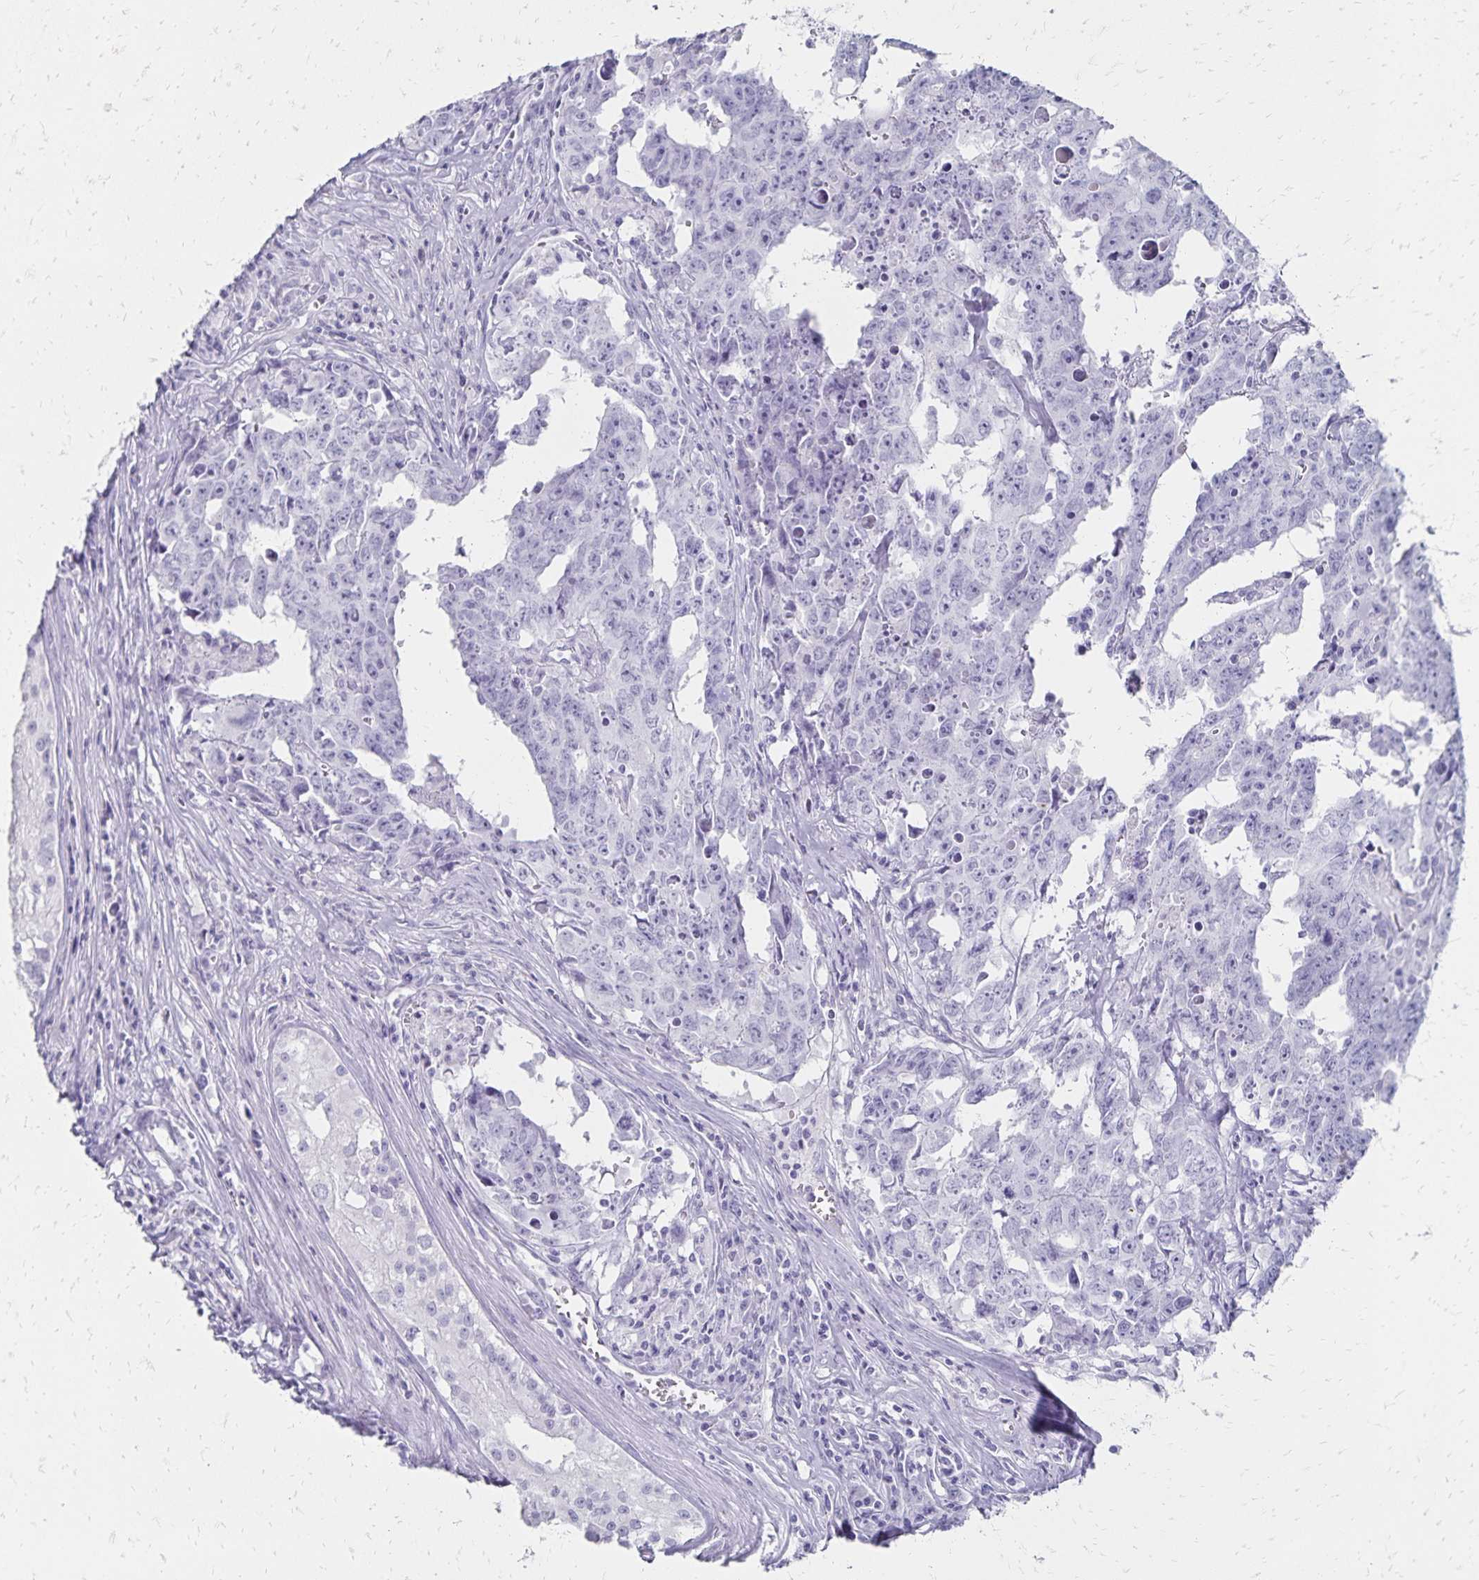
{"staining": {"intensity": "negative", "quantity": "none", "location": "none"}, "tissue": "testis cancer", "cell_type": "Tumor cells", "image_type": "cancer", "snomed": [{"axis": "morphology", "description": "Carcinoma, Embryonal, NOS"}, {"axis": "topography", "description": "Testis"}], "caption": "Testis cancer was stained to show a protein in brown. There is no significant positivity in tumor cells. (Immunohistochemistry (ihc), brightfield microscopy, high magnification).", "gene": "GIP", "patient": {"sex": "male", "age": 22}}